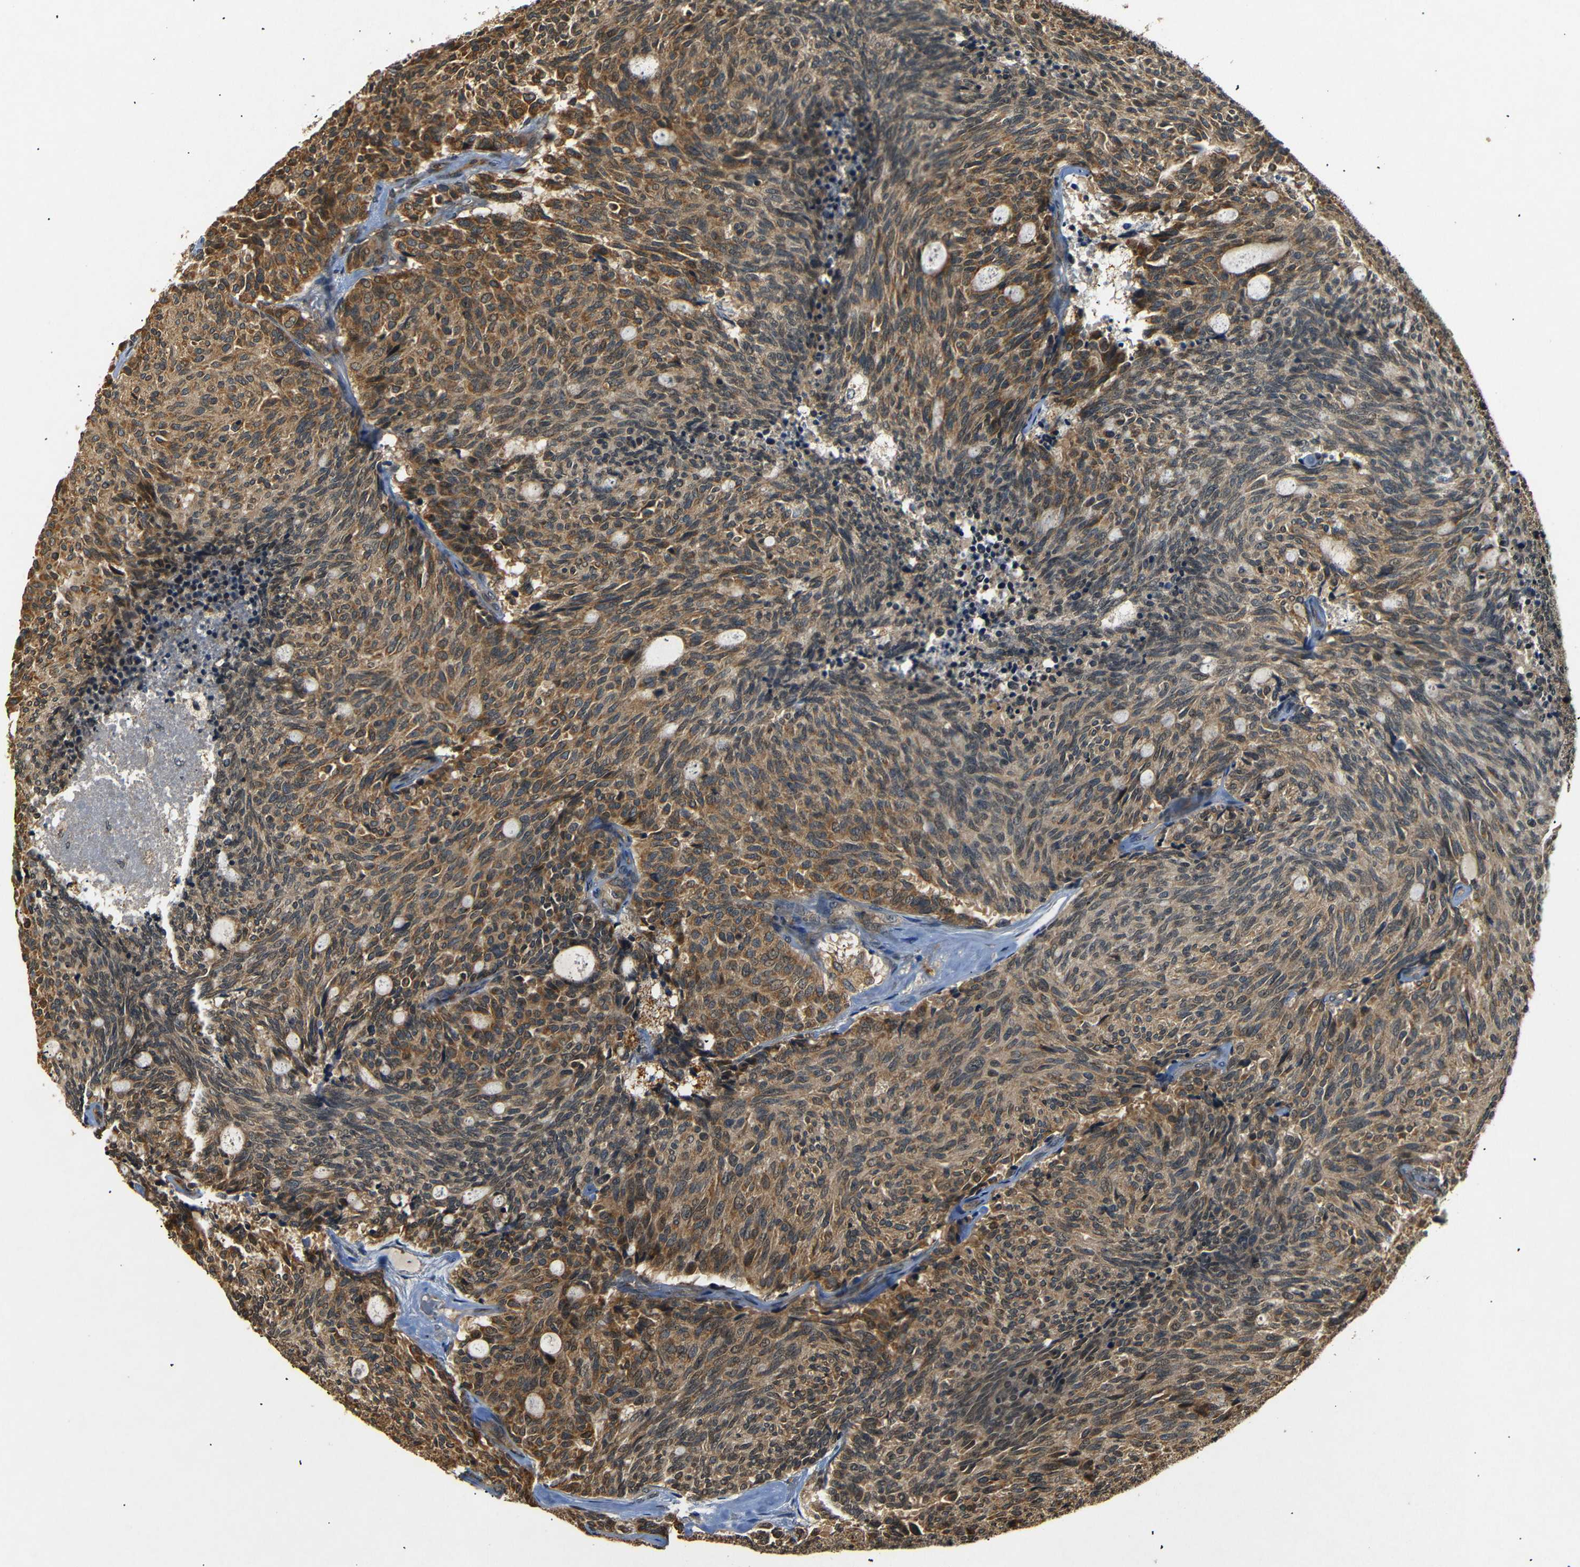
{"staining": {"intensity": "moderate", "quantity": ">75%", "location": "cytoplasmic/membranous"}, "tissue": "carcinoid", "cell_type": "Tumor cells", "image_type": "cancer", "snomed": [{"axis": "morphology", "description": "Carcinoid, malignant, NOS"}, {"axis": "topography", "description": "Pancreas"}], "caption": "Carcinoid (malignant) stained with a brown dye shows moderate cytoplasmic/membranous positive expression in approximately >75% of tumor cells.", "gene": "TANK", "patient": {"sex": "female", "age": 54}}